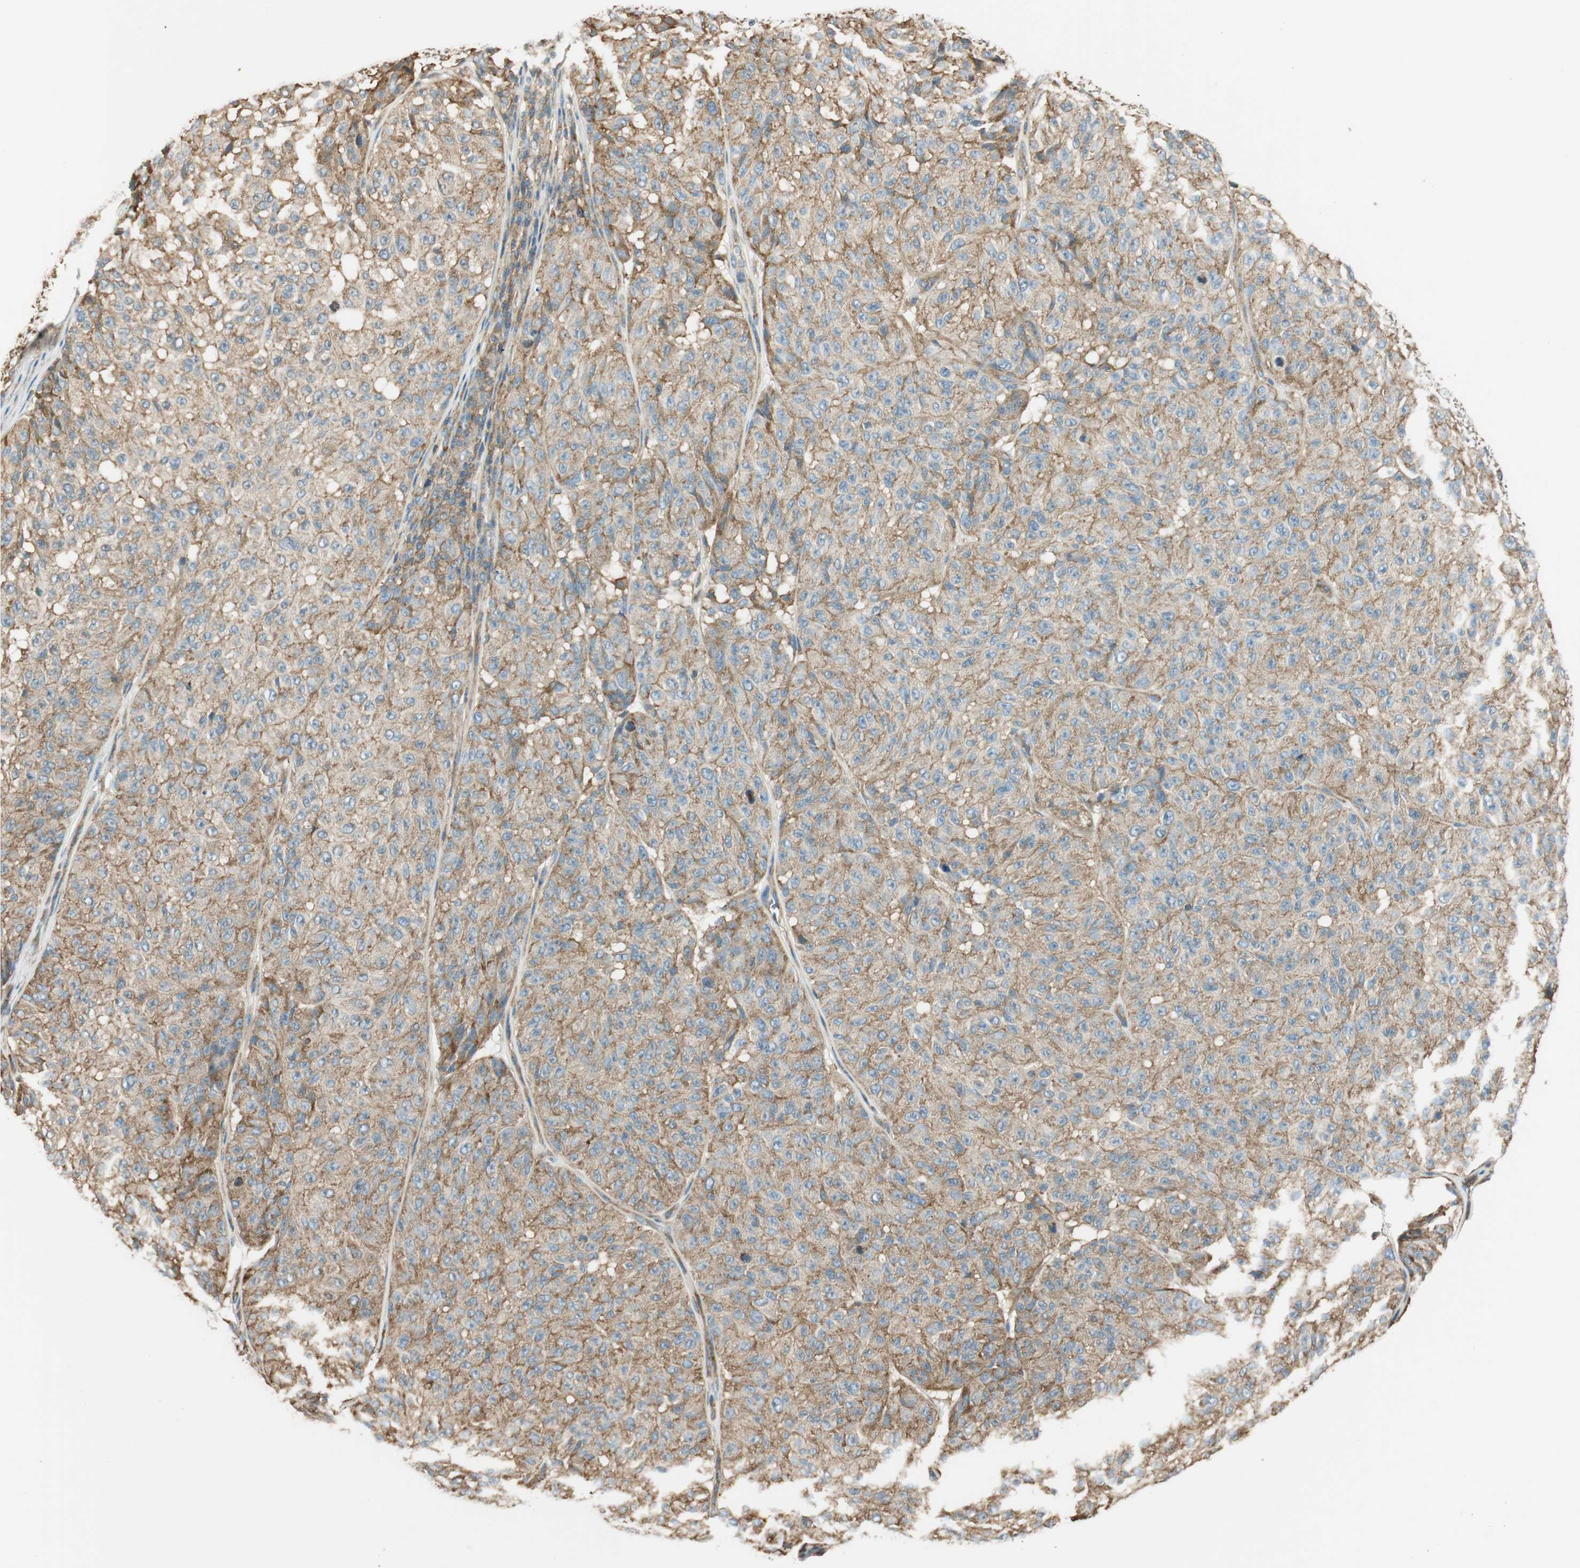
{"staining": {"intensity": "moderate", "quantity": ">75%", "location": "cytoplasmic/membranous"}, "tissue": "melanoma", "cell_type": "Tumor cells", "image_type": "cancer", "snomed": [{"axis": "morphology", "description": "Malignant melanoma, NOS"}, {"axis": "topography", "description": "Skin"}], "caption": "Human malignant melanoma stained with a protein marker demonstrates moderate staining in tumor cells.", "gene": "PI4K2B", "patient": {"sex": "female", "age": 46}}